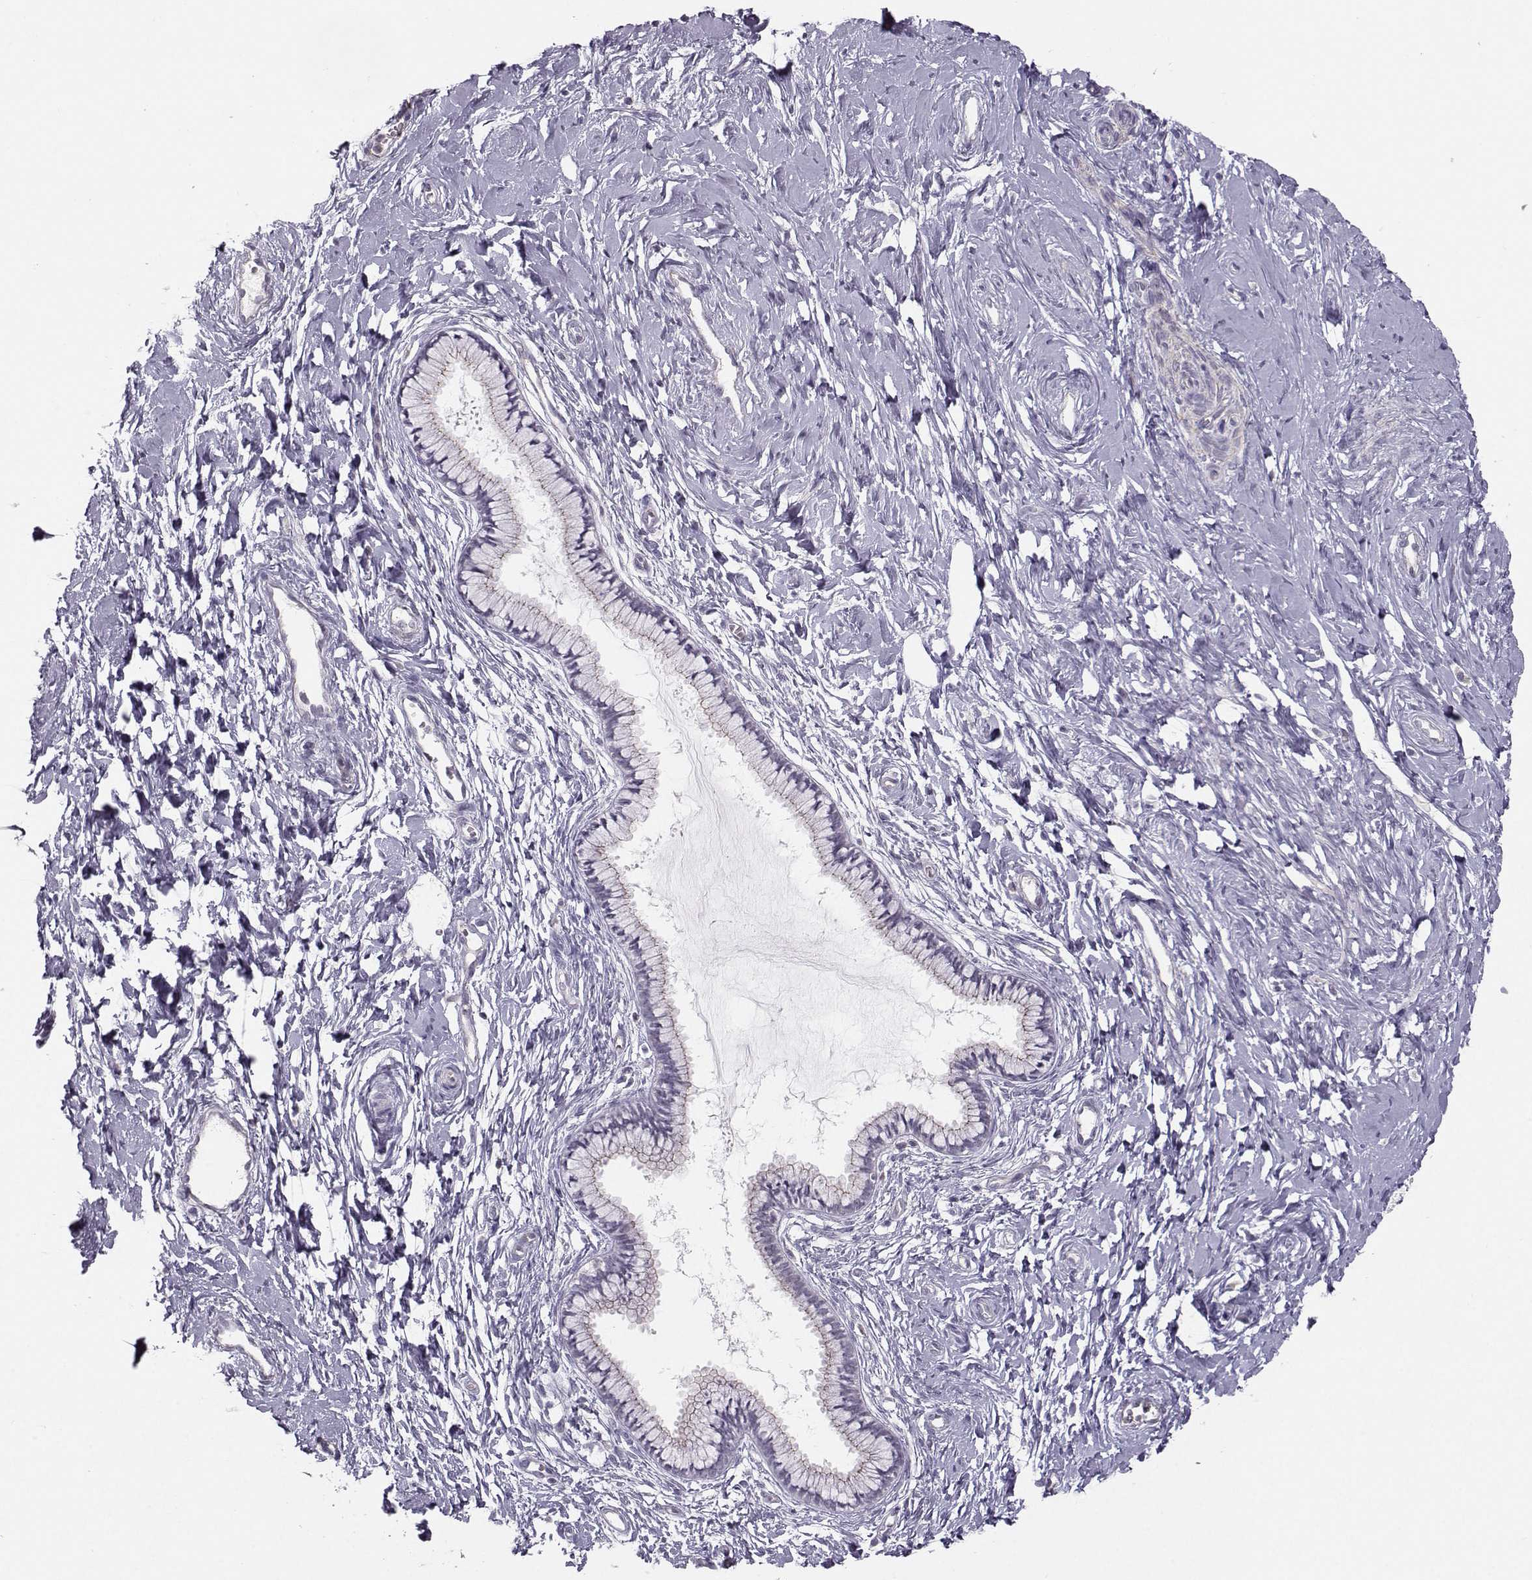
{"staining": {"intensity": "negative", "quantity": "none", "location": "none"}, "tissue": "cervix", "cell_type": "Glandular cells", "image_type": "normal", "snomed": [{"axis": "morphology", "description": "Normal tissue, NOS"}, {"axis": "topography", "description": "Cervix"}], "caption": "Immunohistochemistry (IHC) photomicrograph of benign cervix: human cervix stained with DAB (3,3'-diaminobenzidine) demonstrates no significant protein positivity in glandular cells.", "gene": "MAST1", "patient": {"sex": "female", "age": 40}}